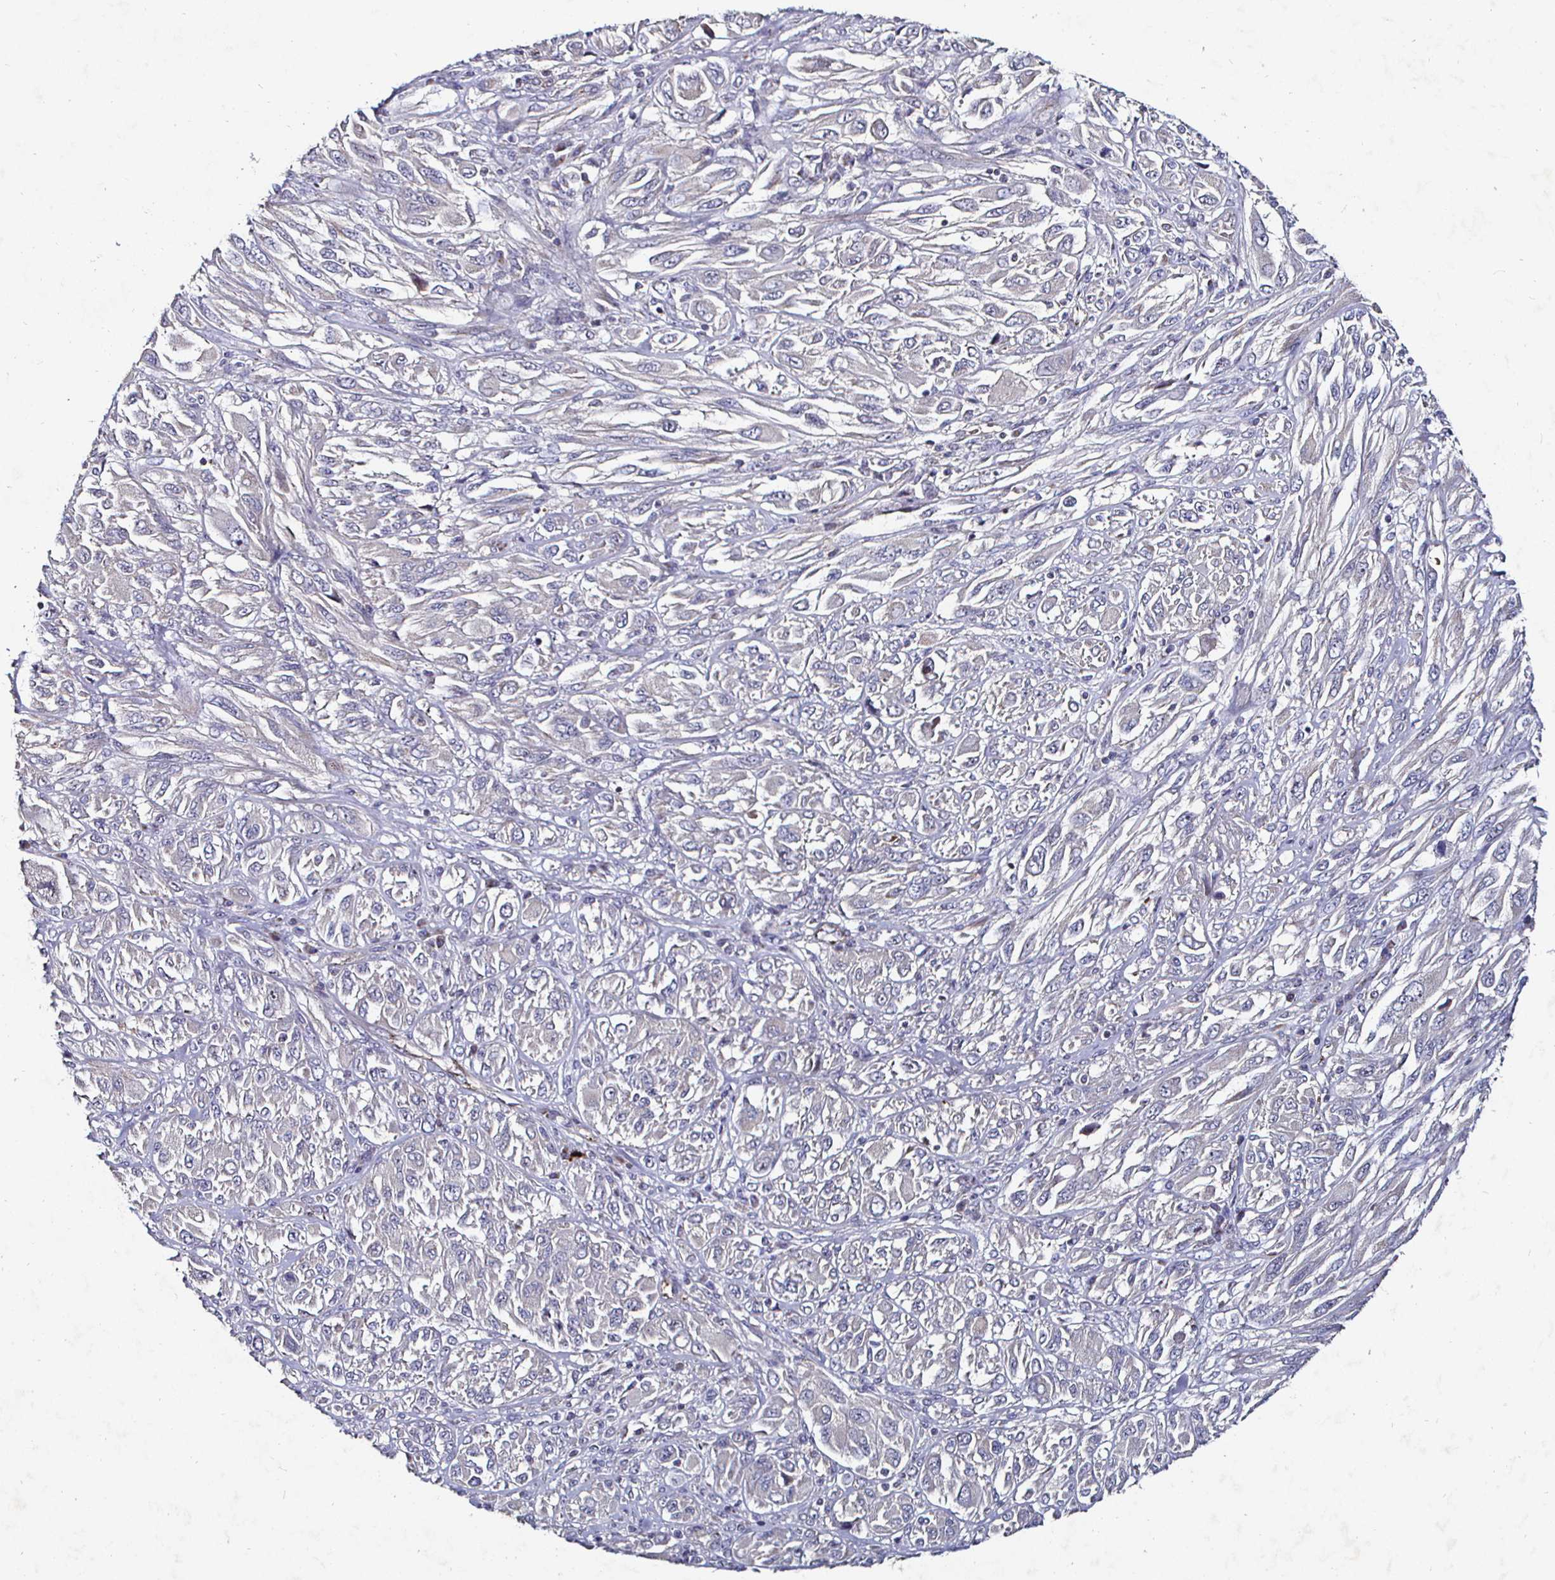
{"staining": {"intensity": "negative", "quantity": "none", "location": "none"}, "tissue": "melanoma", "cell_type": "Tumor cells", "image_type": "cancer", "snomed": [{"axis": "morphology", "description": "Malignant melanoma, NOS"}, {"axis": "topography", "description": "Skin"}], "caption": "Malignant melanoma was stained to show a protein in brown. There is no significant expression in tumor cells.", "gene": "NRSN1", "patient": {"sex": "female", "age": 91}}